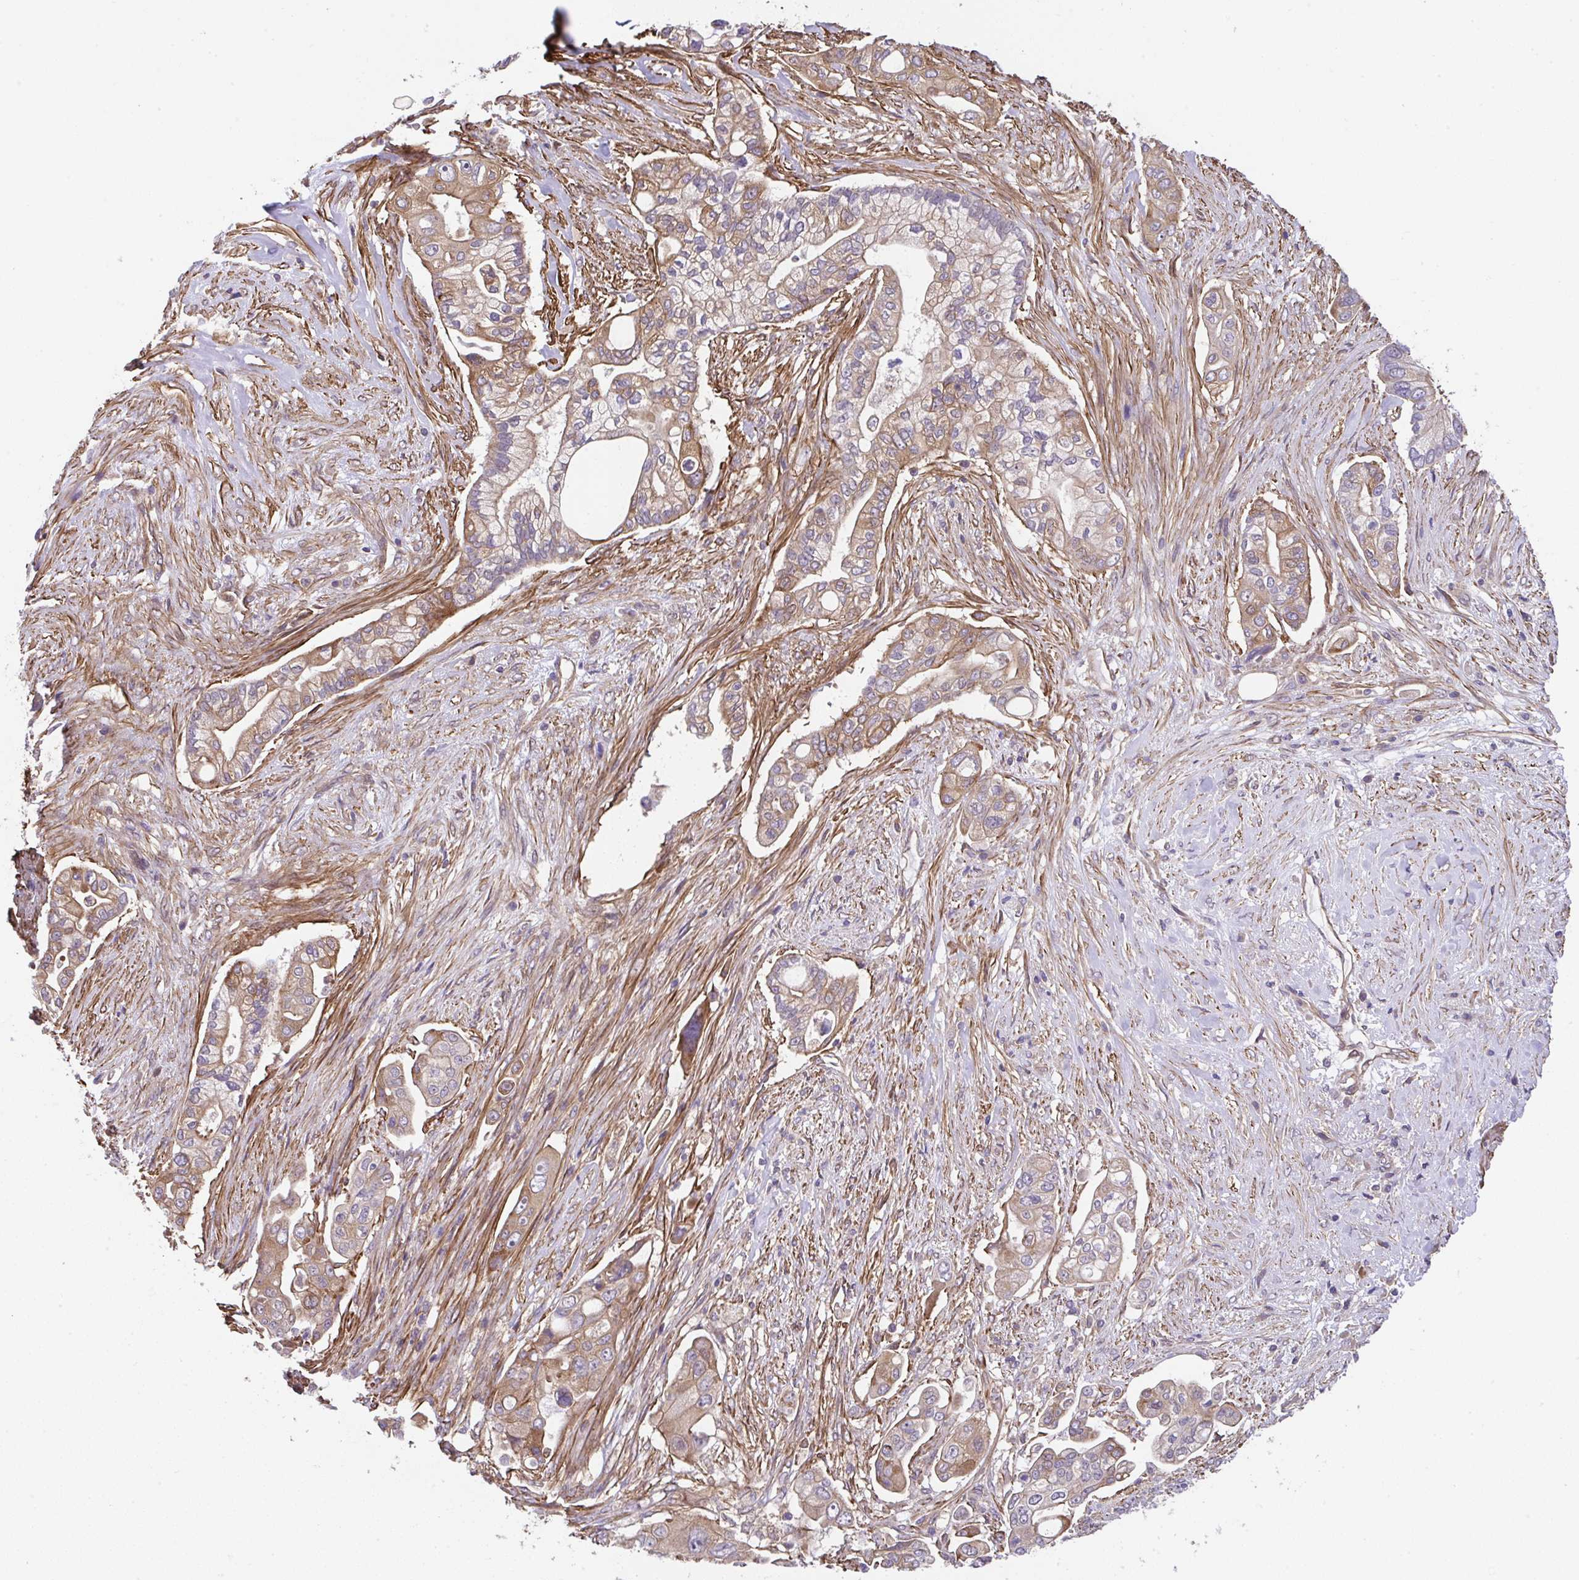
{"staining": {"intensity": "moderate", "quantity": "25%-75%", "location": "cytoplasmic/membranous"}, "tissue": "pancreatic cancer", "cell_type": "Tumor cells", "image_type": "cancer", "snomed": [{"axis": "morphology", "description": "Adenocarcinoma, NOS"}, {"axis": "topography", "description": "Pancreas"}], "caption": "Pancreatic adenocarcinoma stained for a protein (brown) exhibits moderate cytoplasmic/membranous positive expression in approximately 25%-75% of tumor cells.", "gene": "ZNF696", "patient": {"sex": "female", "age": 69}}